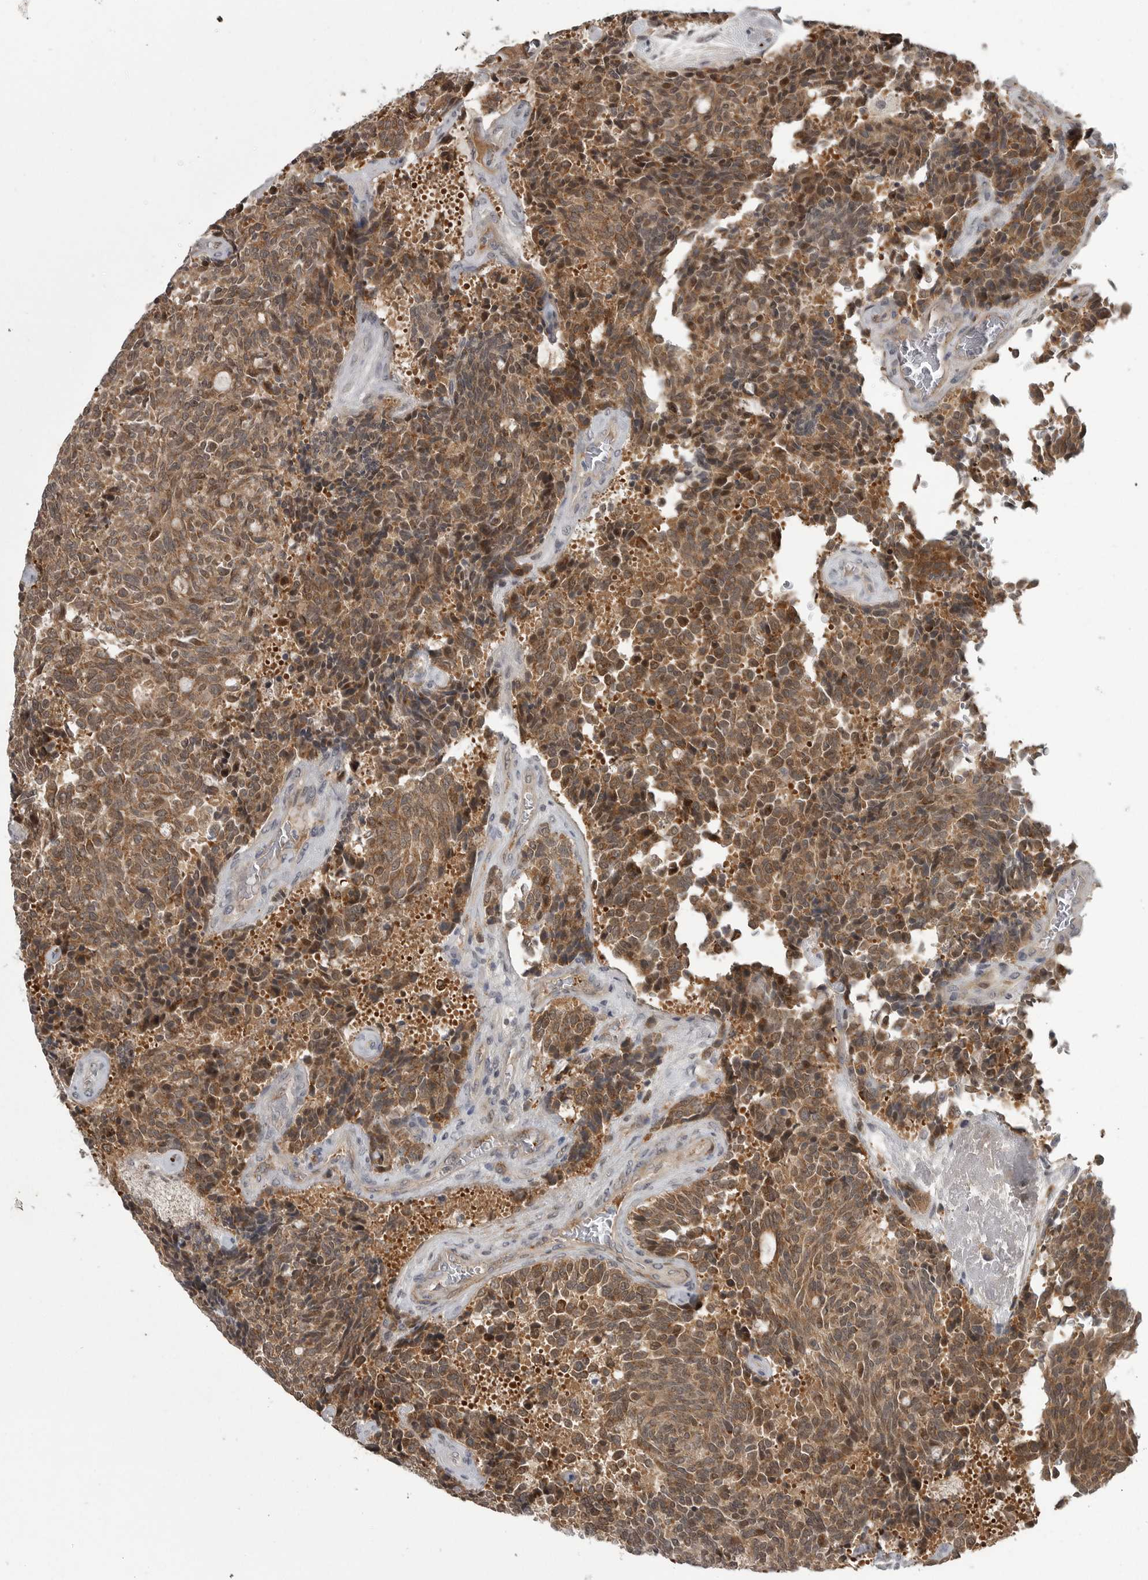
{"staining": {"intensity": "moderate", "quantity": ">75%", "location": "cytoplasmic/membranous"}, "tissue": "carcinoid", "cell_type": "Tumor cells", "image_type": "cancer", "snomed": [{"axis": "morphology", "description": "Carcinoid, malignant, NOS"}, {"axis": "topography", "description": "Pancreas"}], "caption": "High-power microscopy captured an immunohistochemistry photomicrograph of carcinoid, revealing moderate cytoplasmic/membranous expression in approximately >75% of tumor cells. The staining was performed using DAB (3,3'-diaminobenzidine) to visualize the protein expression in brown, while the nuclei were stained in blue with hematoxylin (Magnification: 20x).", "gene": "PPP1R9A", "patient": {"sex": "female", "age": 54}}